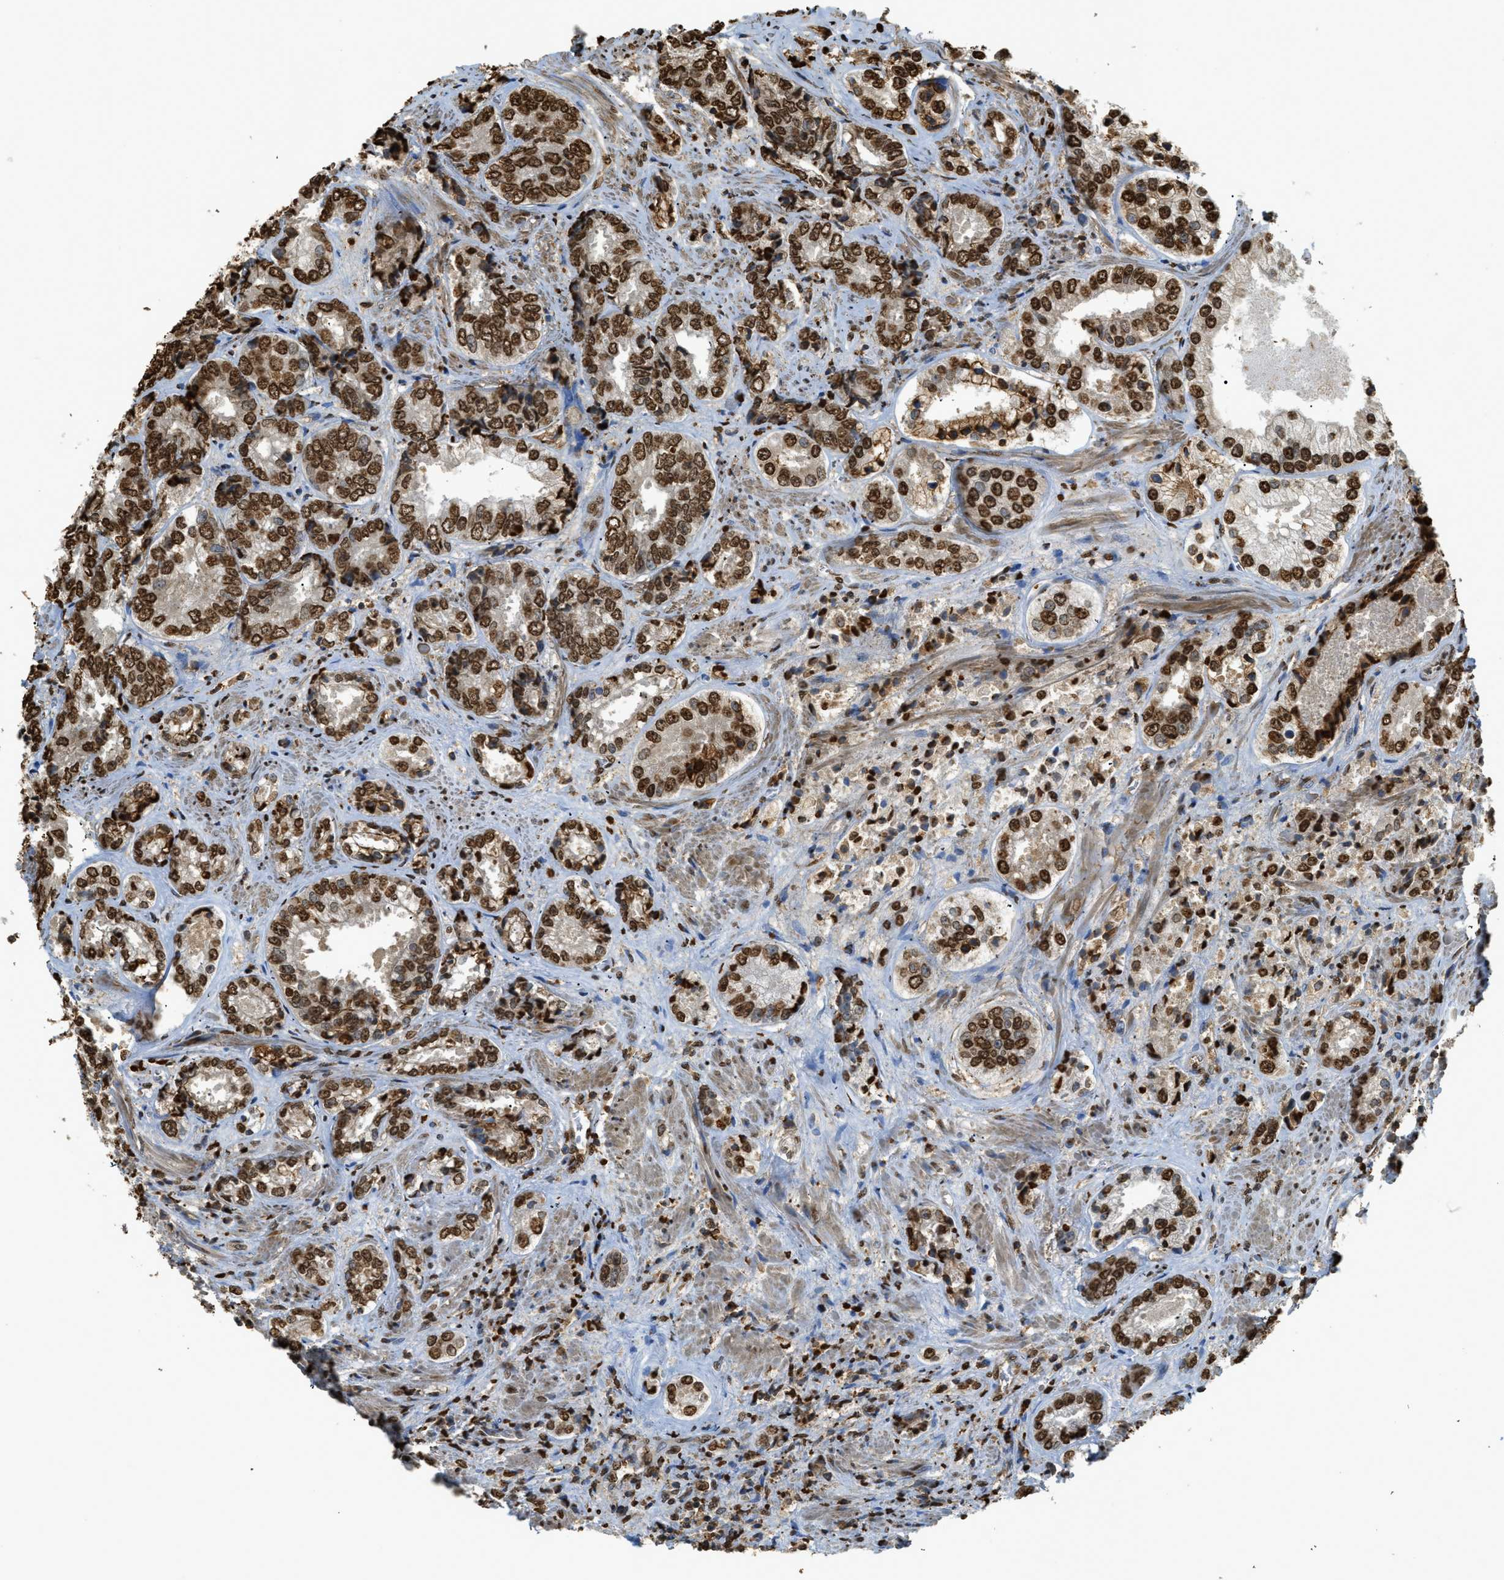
{"staining": {"intensity": "strong", "quantity": ">75%", "location": "nuclear"}, "tissue": "prostate cancer", "cell_type": "Tumor cells", "image_type": "cancer", "snomed": [{"axis": "morphology", "description": "Adenocarcinoma, High grade"}, {"axis": "topography", "description": "Prostate"}], "caption": "Tumor cells show high levels of strong nuclear staining in about >75% of cells in human prostate cancer (adenocarcinoma (high-grade)).", "gene": "NR5A2", "patient": {"sex": "male", "age": 61}}